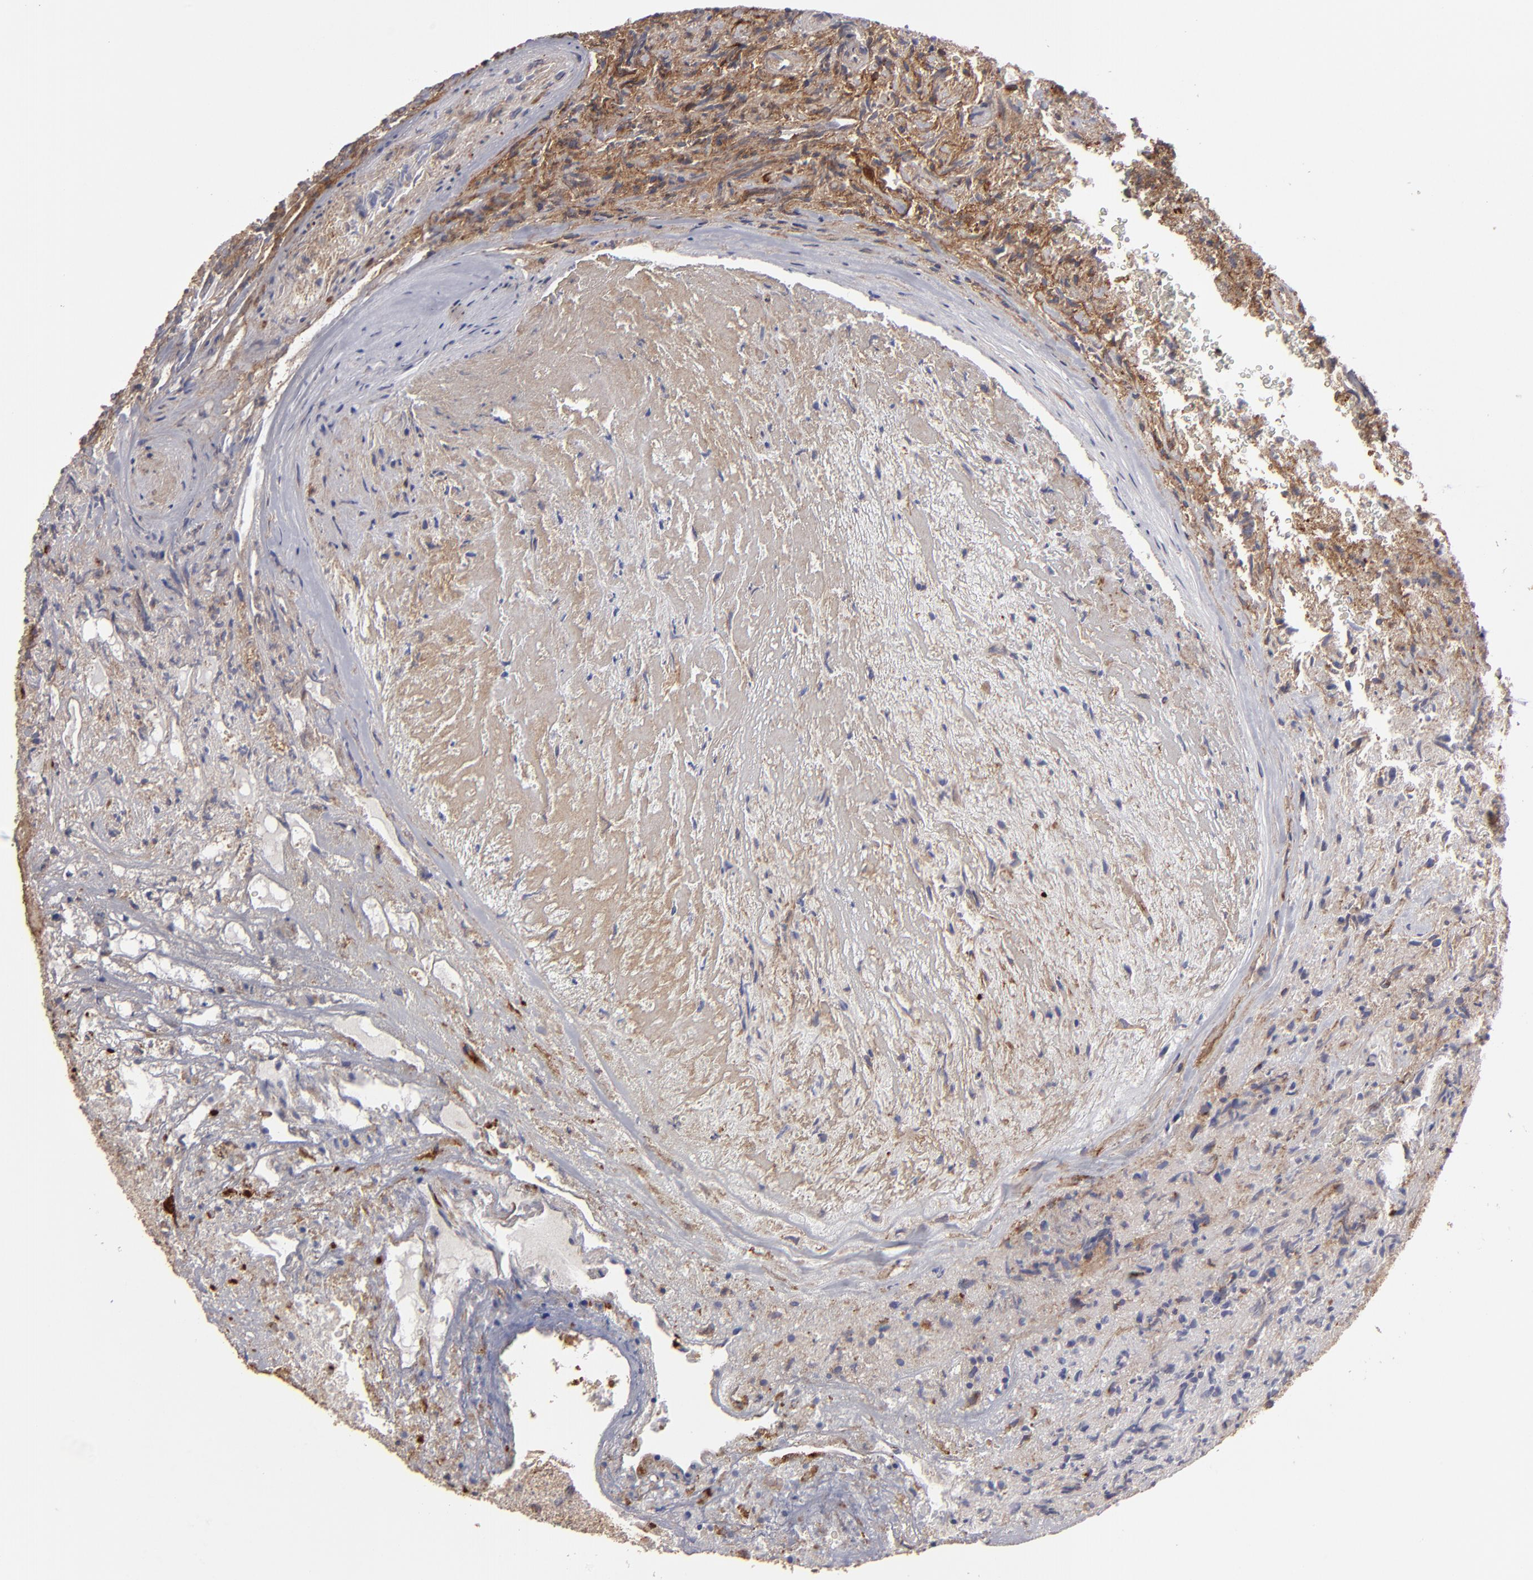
{"staining": {"intensity": "moderate", "quantity": ">75%", "location": "cytoplasmic/membranous"}, "tissue": "glioma", "cell_type": "Tumor cells", "image_type": "cancer", "snomed": [{"axis": "morphology", "description": "Normal tissue, NOS"}, {"axis": "morphology", "description": "Glioma, malignant, High grade"}, {"axis": "topography", "description": "Cerebral cortex"}], "caption": "The histopathology image shows staining of malignant glioma (high-grade), revealing moderate cytoplasmic/membranous protein staining (brown color) within tumor cells.", "gene": "ITGB5", "patient": {"sex": "male", "age": 75}}